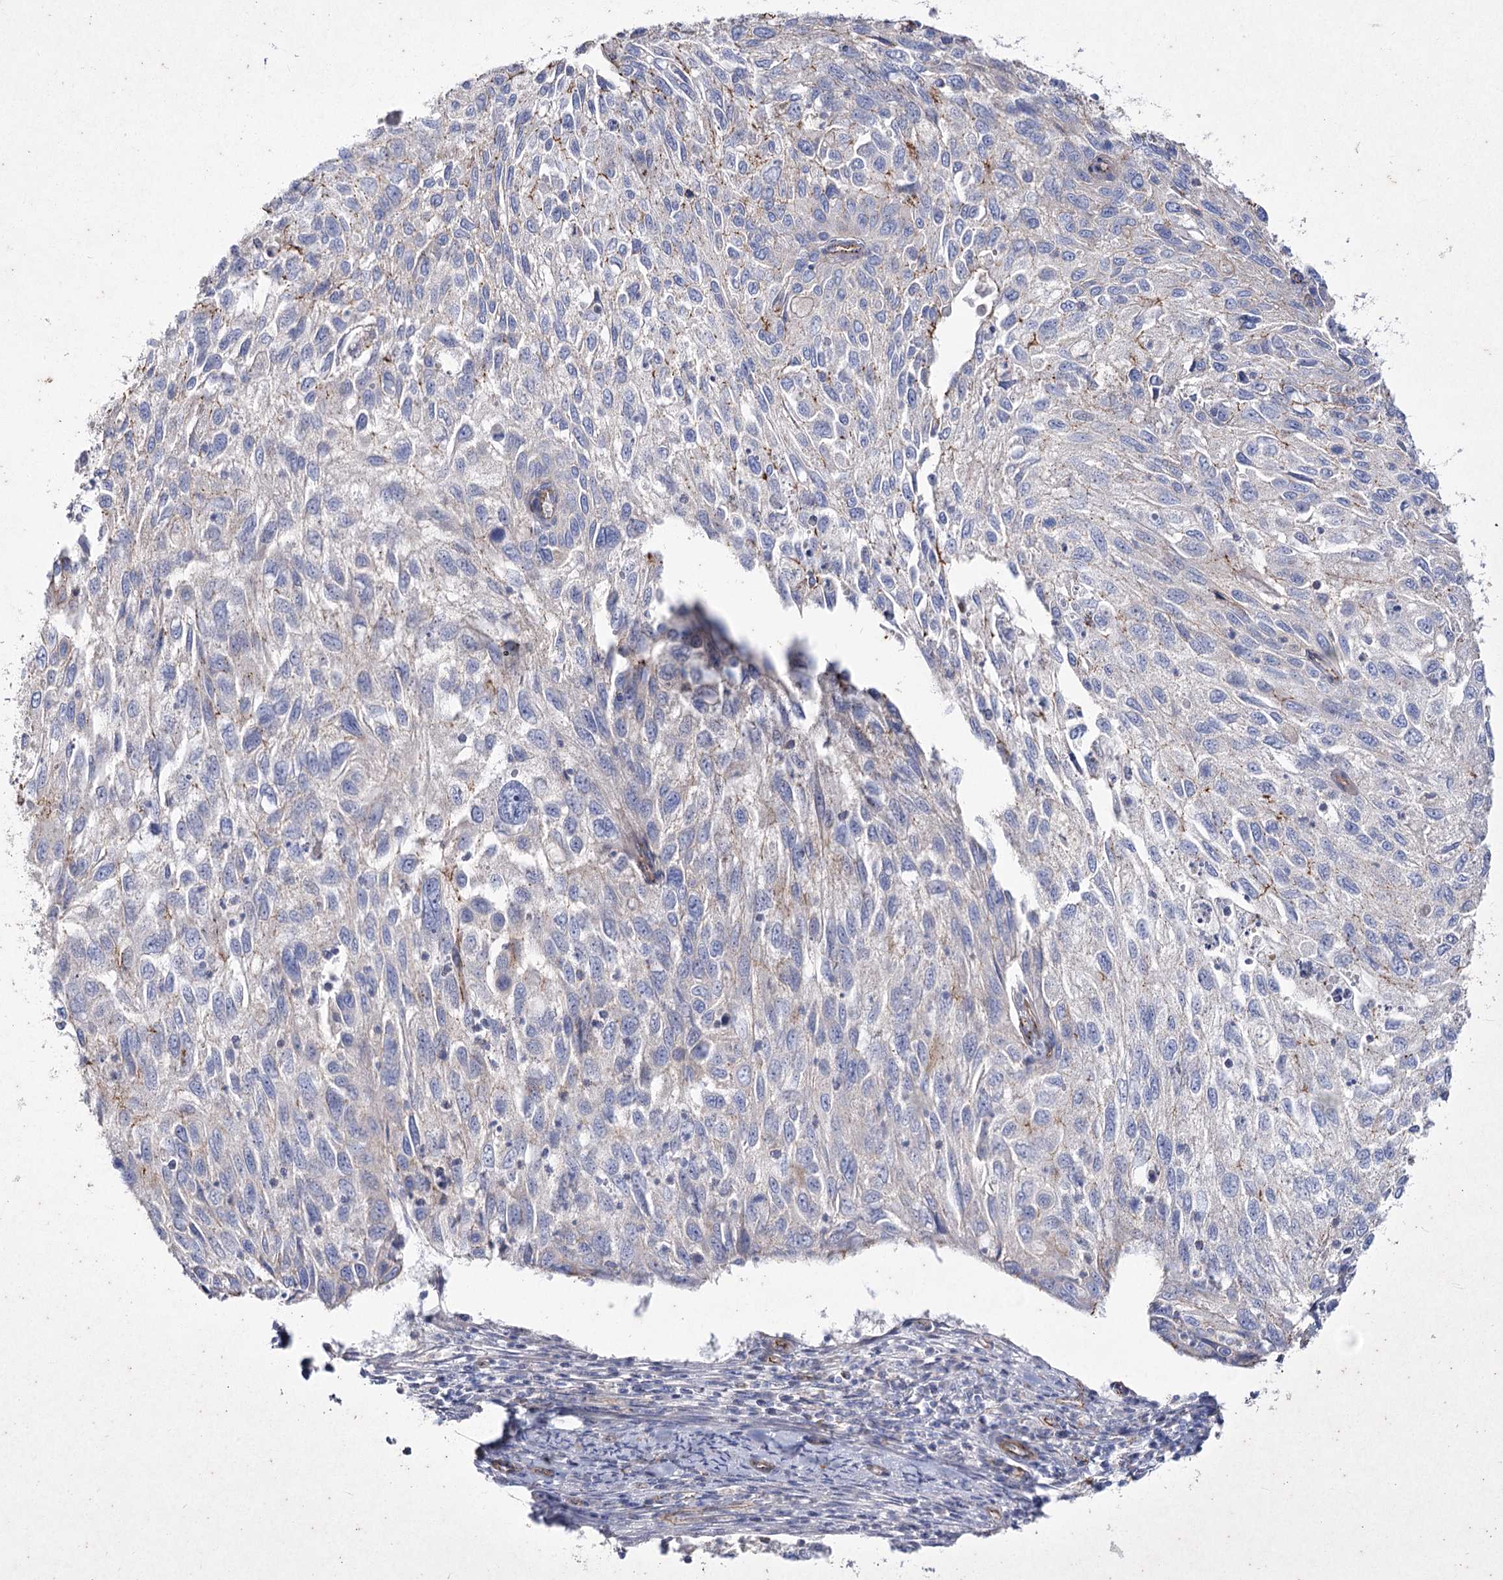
{"staining": {"intensity": "negative", "quantity": "none", "location": "none"}, "tissue": "cervical cancer", "cell_type": "Tumor cells", "image_type": "cancer", "snomed": [{"axis": "morphology", "description": "Squamous cell carcinoma, NOS"}, {"axis": "topography", "description": "Cervix"}], "caption": "This is an IHC image of cervical squamous cell carcinoma. There is no expression in tumor cells.", "gene": "LDLRAD3", "patient": {"sex": "female", "age": 70}}